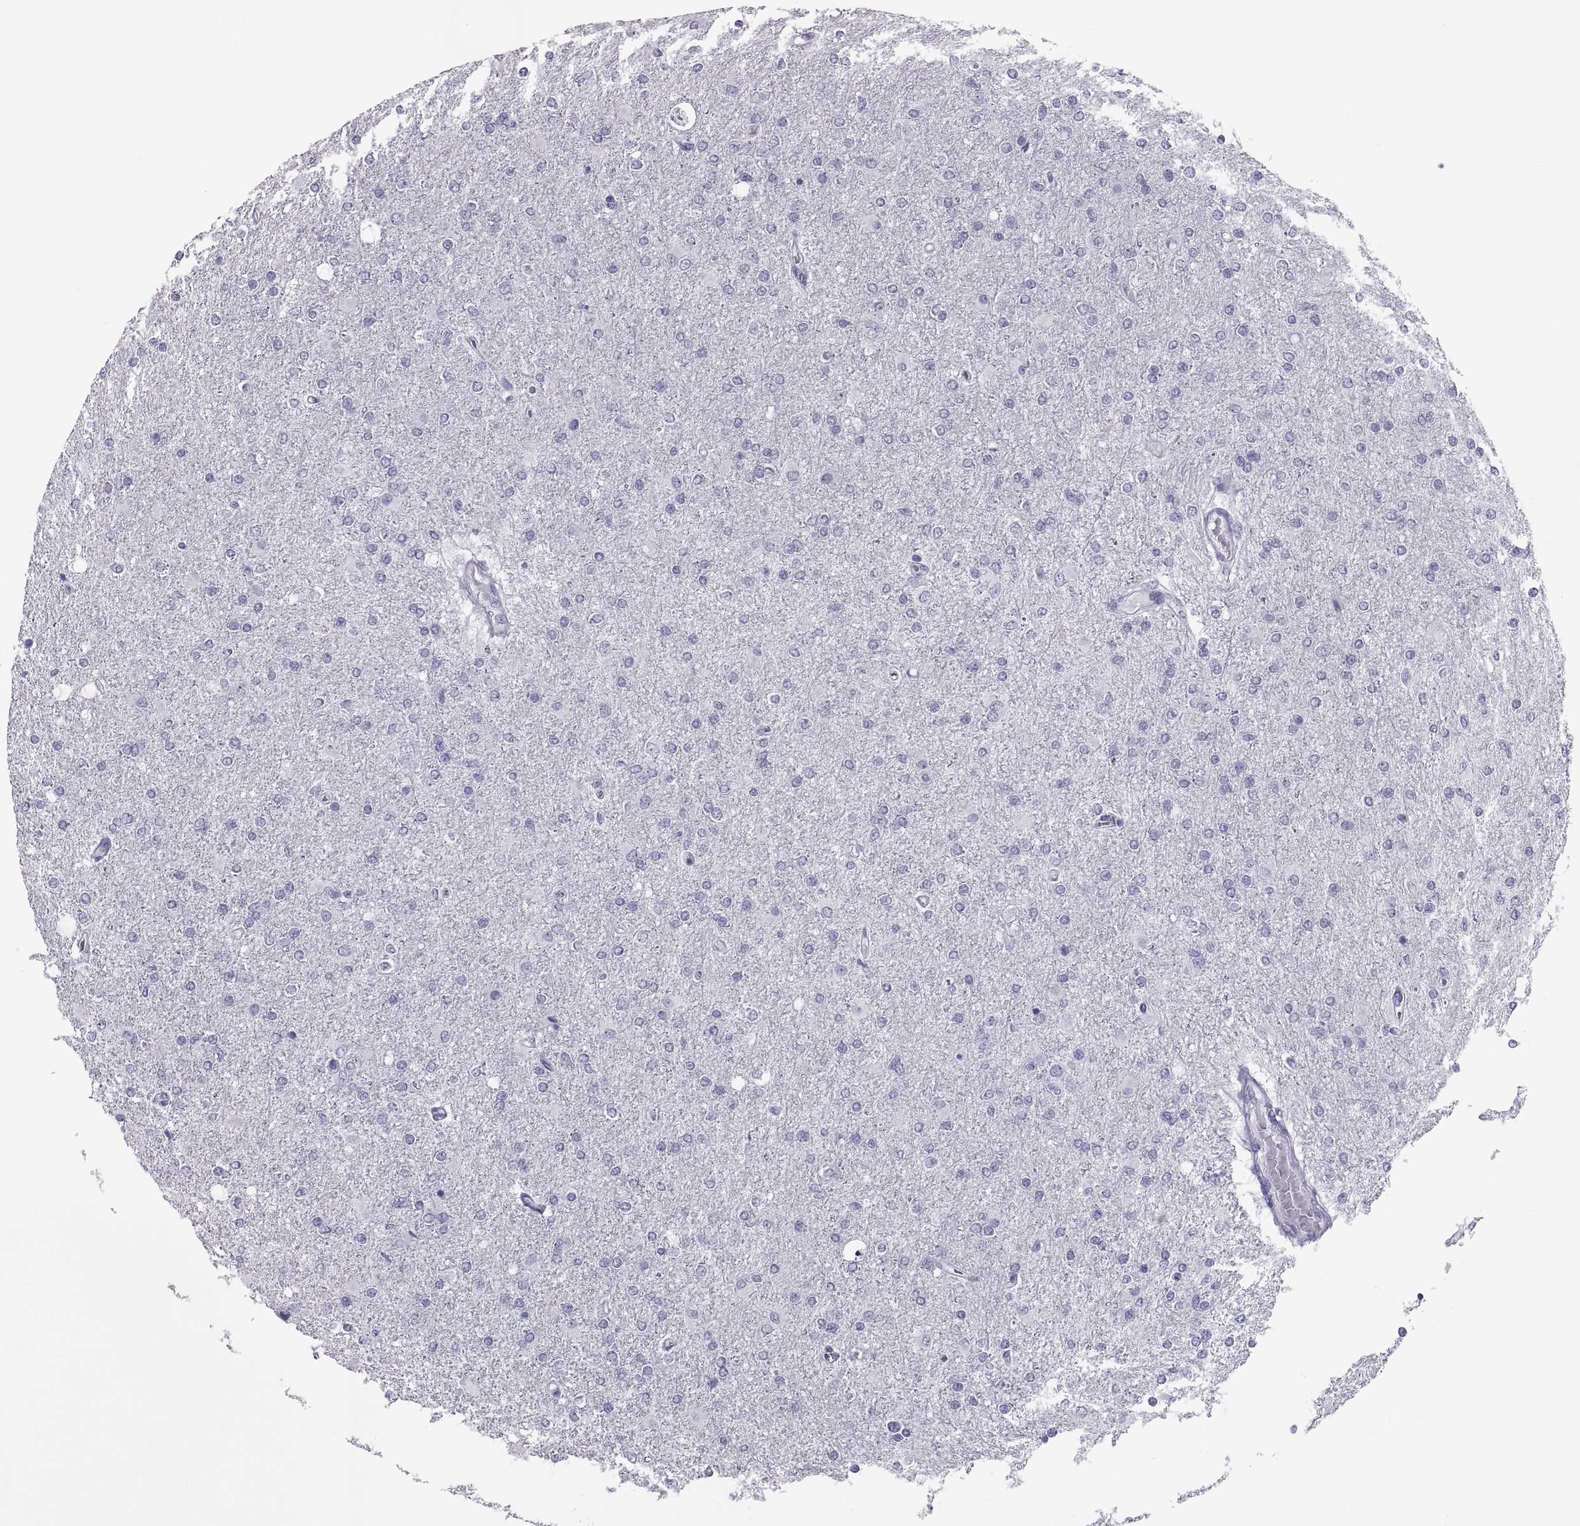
{"staining": {"intensity": "negative", "quantity": "none", "location": "none"}, "tissue": "glioma", "cell_type": "Tumor cells", "image_type": "cancer", "snomed": [{"axis": "morphology", "description": "Glioma, malignant, High grade"}, {"axis": "topography", "description": "Cerebral cortex"}], "caption": "Immunohistochemical staining of glioma demonstrates no significant positivity in tumor cells. (DAB (3,3'-diaminobenzidine) immunohistochemistry, high magnification).", "gene": "CRISP1", "patient": {"sex": "male", "age": 70}}